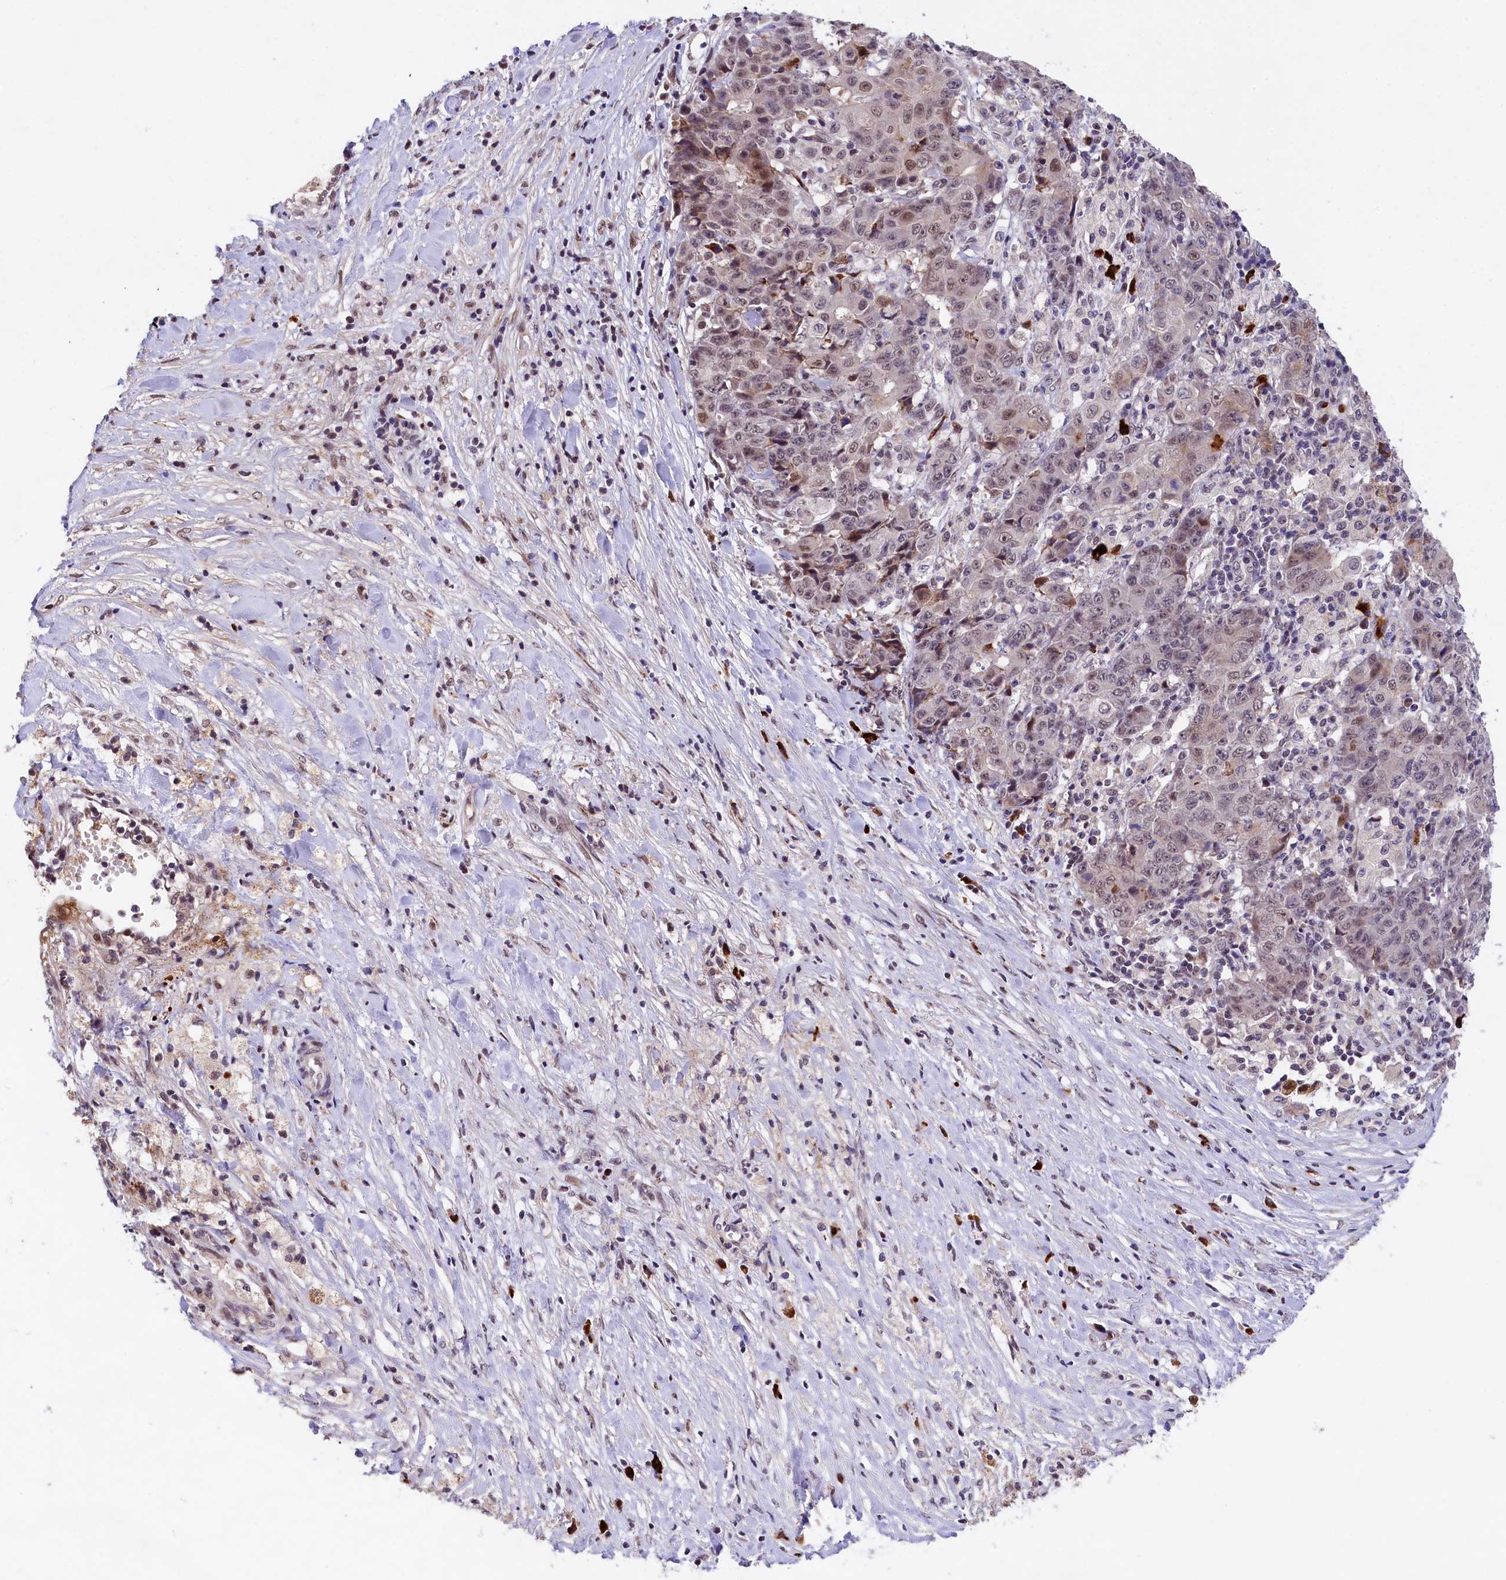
{"staining": {"intensity": "weak", "quantity": "25%-75%", "location": "nuclear"}, "tissue": "ovarian cancer", "cell_type": "Tumor cells", "image_type": "cancer", "snomed": [{"axis": "morphology", "description": "Carcinoma, endometroid"}, {"axis": "topography", "description": "Ovary"}], "caption": "Immunohistochemical staining of ovarian cancer displays low levels of weak nuclear expression in approximately 25%-75% of tumor cells.", "gene": "FBXO45", "patient": {"sex": "female", "age": 42}}